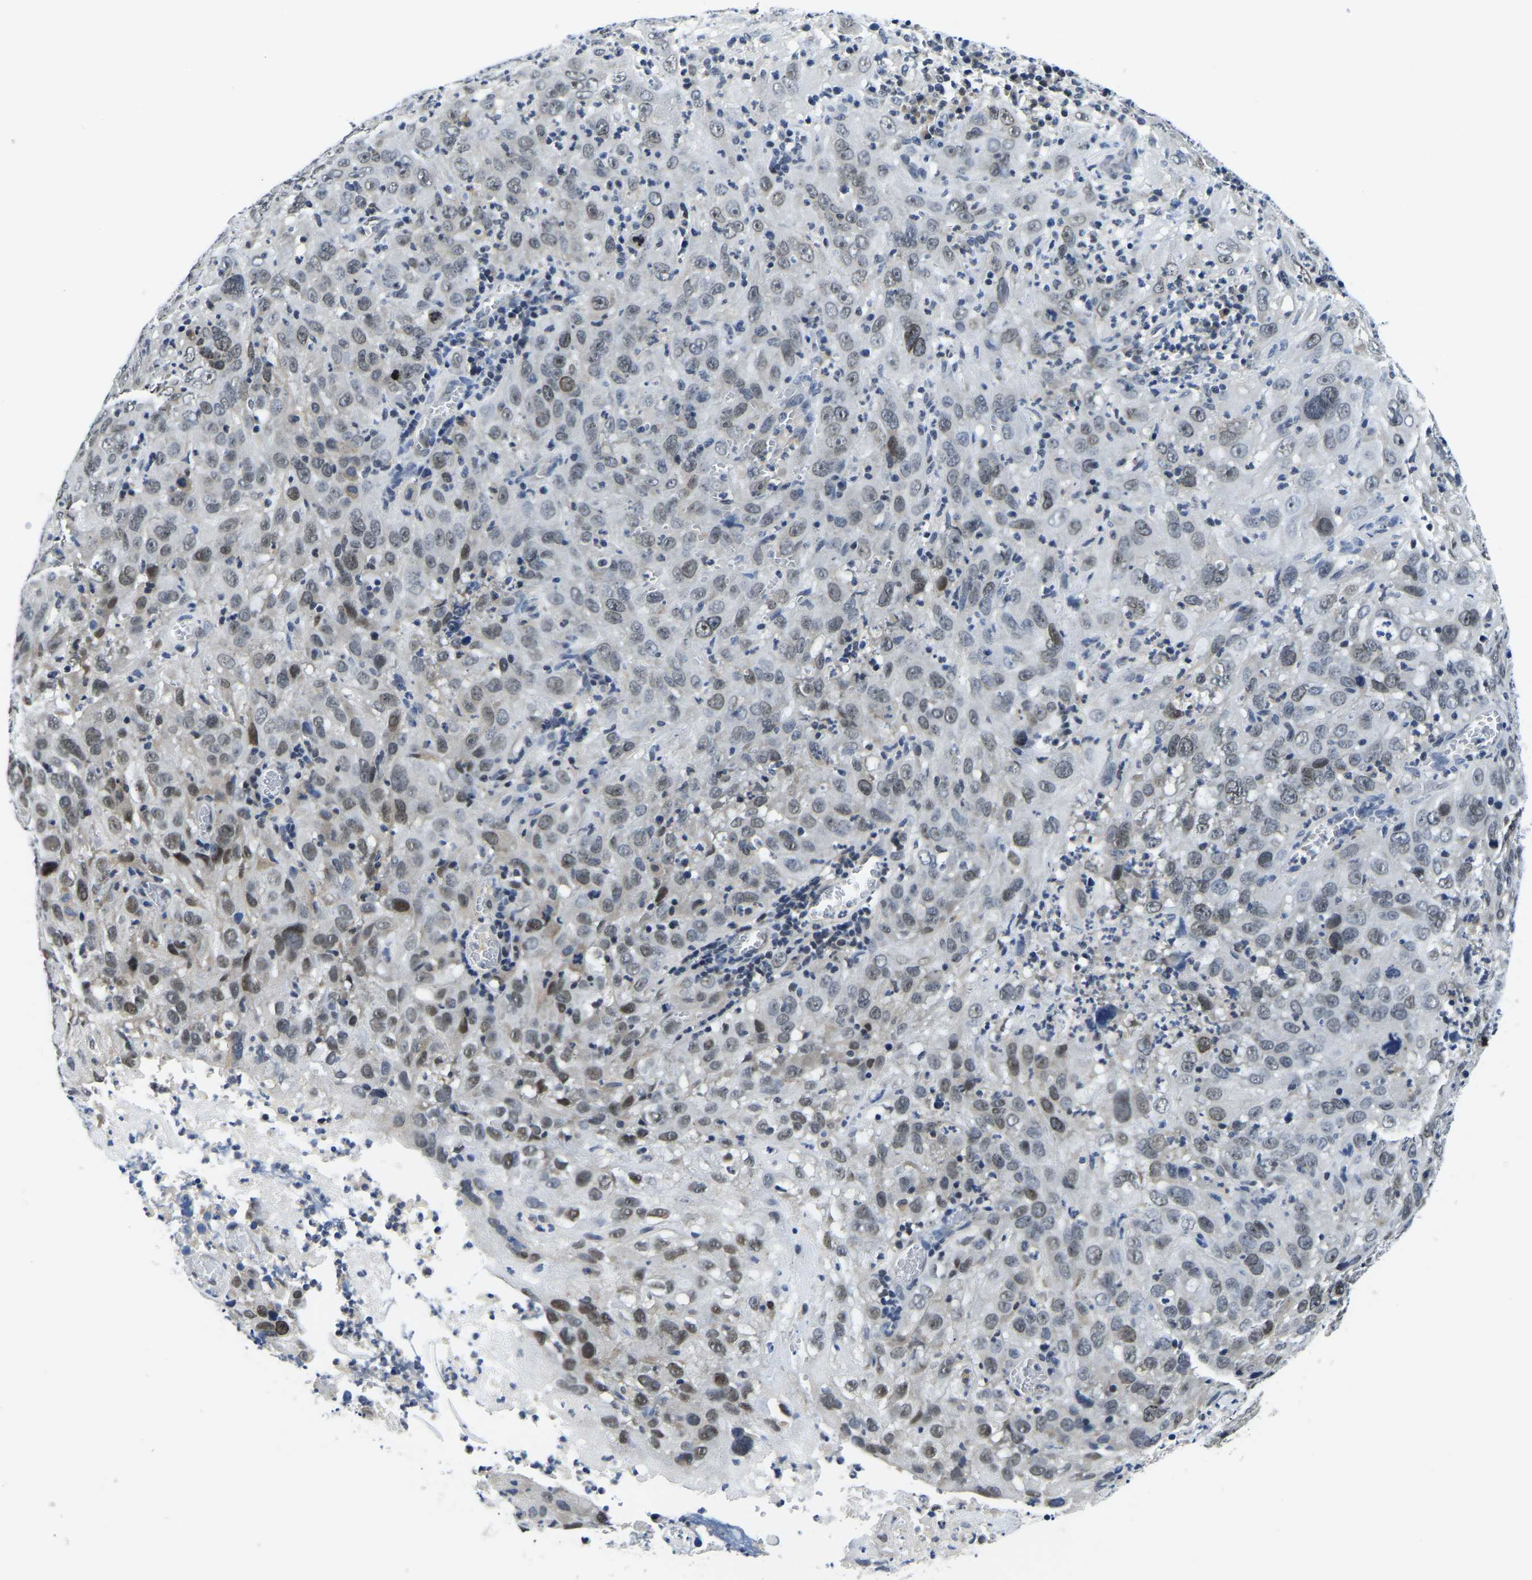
{"staining": {"intensity": "weak", "quantity": "25%-75%", "location": "nuclear"}, "tissue": "cervical cancer", "cell_type": "Tumor cells", "image_type": "cancer", "snomed": [{"axis": "morphology", "description": "Squamous cell carcinoma, NOS"}, {"axis": "topography", "description": "Cervix"}], "caption": "Cervical cancer stained for a protein demonstrates weak nuclear positivity in tumor cells.", "gene": "POLDIP3", "patient": {"sex": "female", "age": 32}}